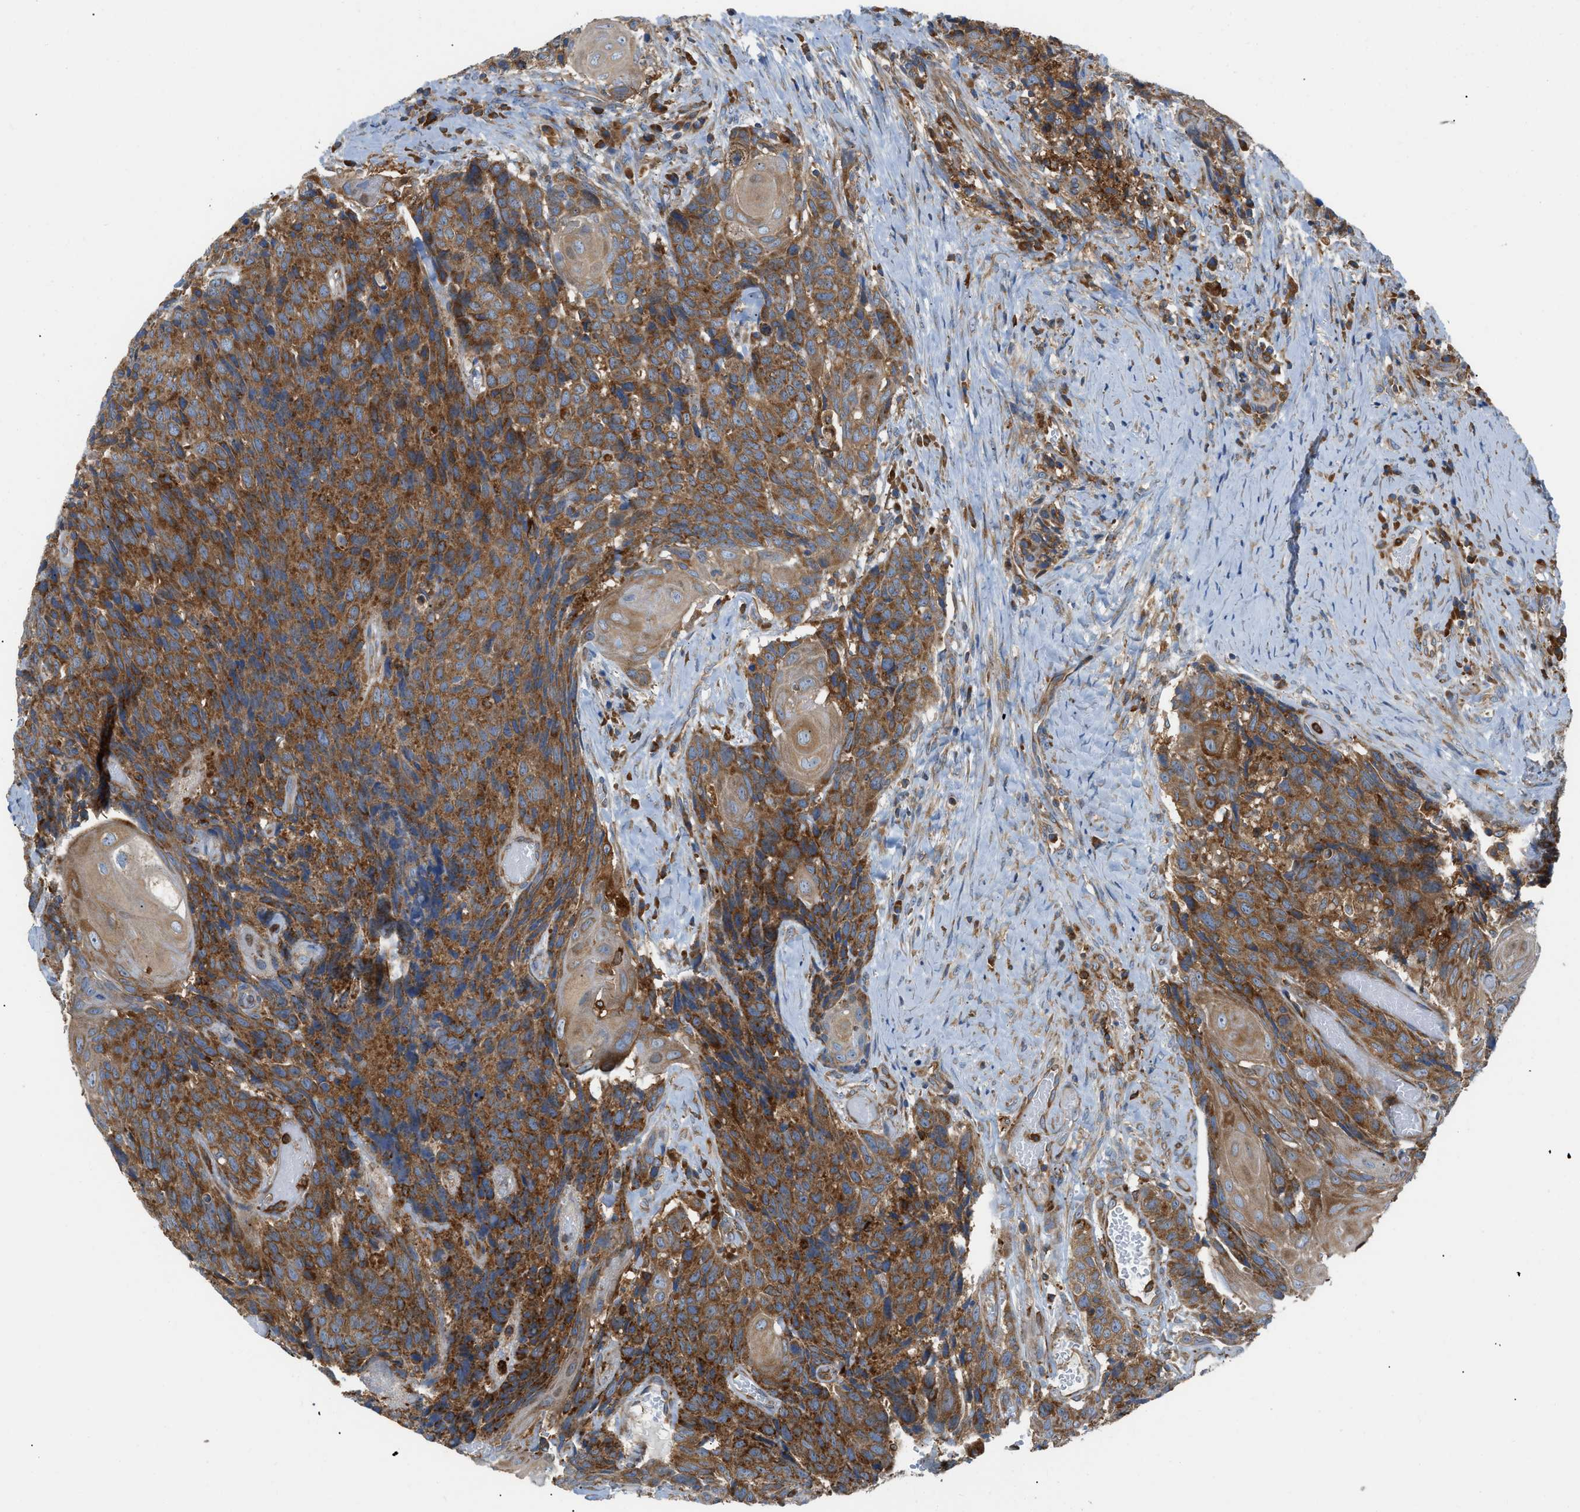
{"staining": {"intensity": "strong", "quantity": ">75%", "location": "cytoplasmic/membranous"}, "tissue": "head and neck cancer", "cell_type": "Tumor cells", "image_type": "cancer", "snomed": [{"axis": "morphology", "description": "Squamous cell carcinoma, NOS"}, {"axis": "topography", "description": "Head-Neck"}], "caption": "High-power microscopy captured an immunohistochemistry micrograph of squamous cell carcinoma (head and neck), revealing strong cytoplasmic/membranous expression in about >75% of tumor cells. Immunohistochemistry stains the protein of interest in brown and the nuclei are stained blue.", "gene": "GPAT4", "patient": {"sex": "male", "age": 66}}